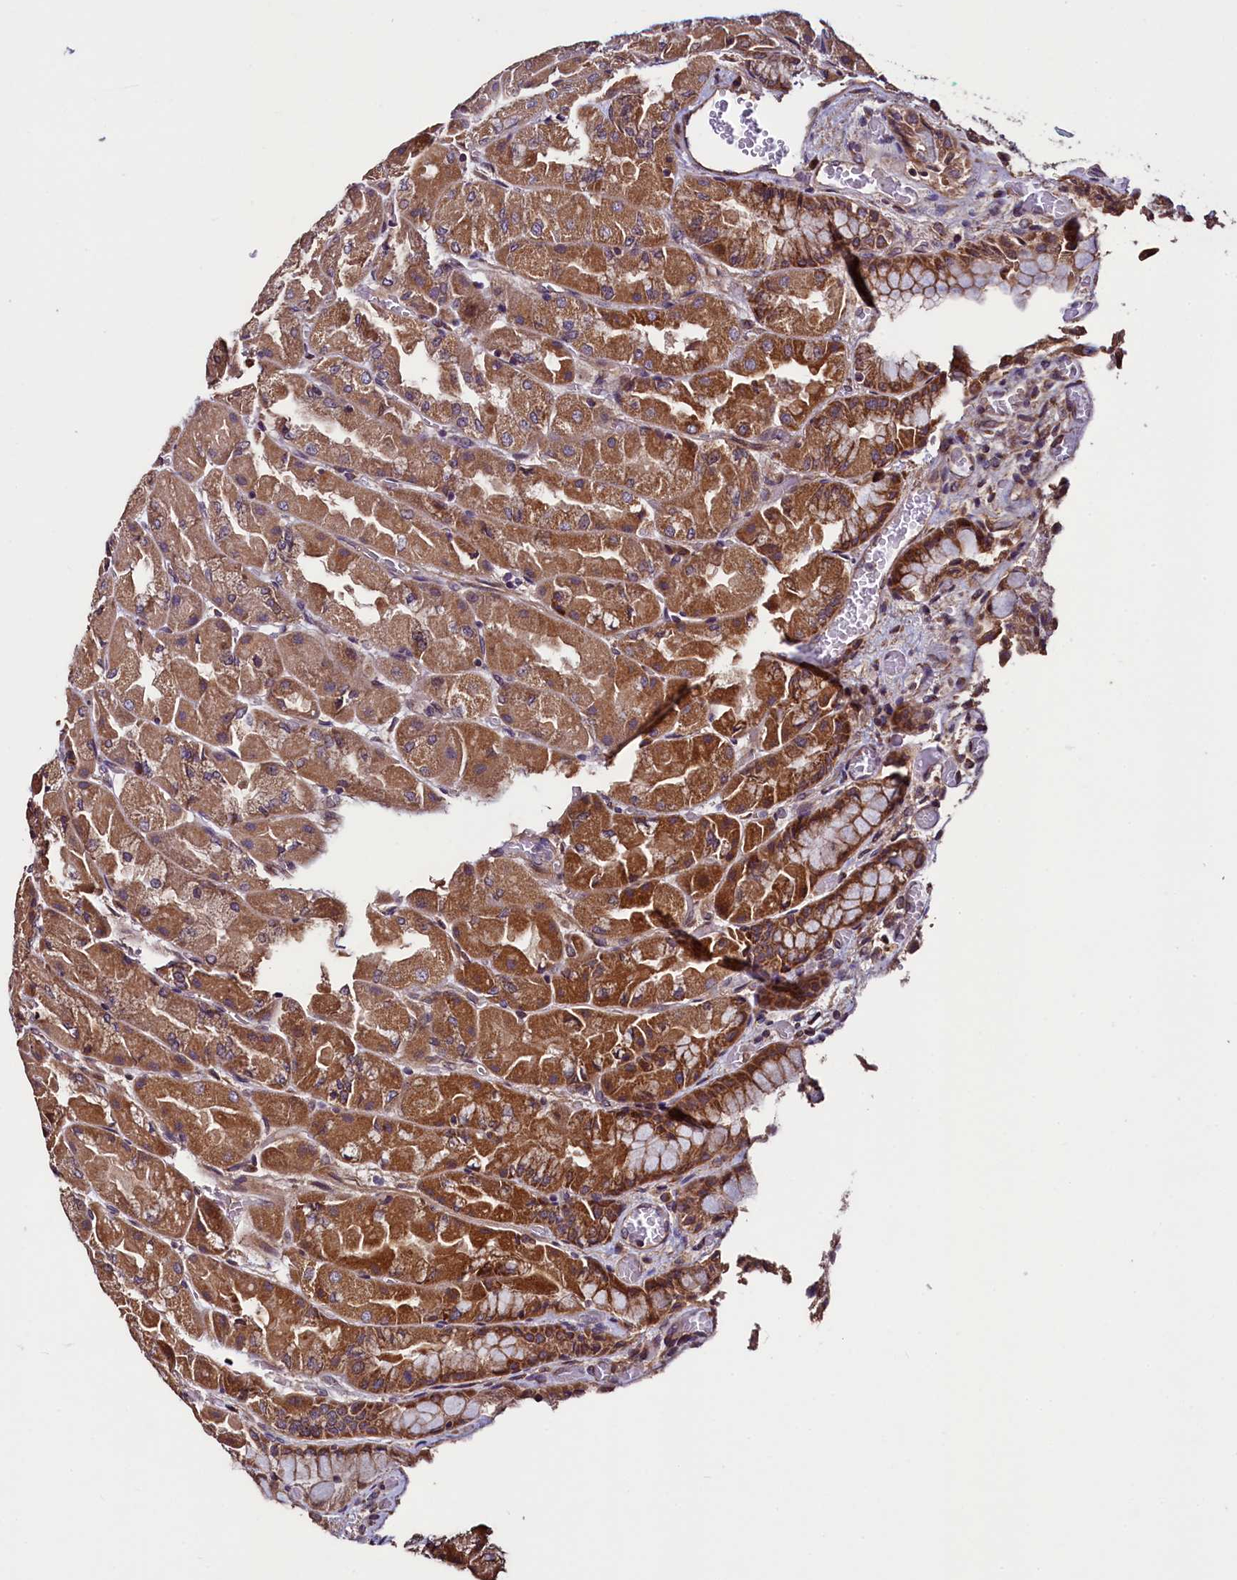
{"staining": {"intensity": "moderate", "quantity": ">75%", "location": "cytoplasmic/membranous"}, "tissue": "stomach", "cell_type": "Glandular cells", "image_type": "normal", "snomed": [{"axis": "morphology", "description": "Normal tissue, NOS"}, {"axis": "topography", "description": "Stomach"}], "caption": "Moderate cytoplasmic/membranous expression for a protein is seen in approximately >75% of glandular cells of benign stomach using IHC.", "gene": "RBFA", "patient": {"sex": "female", "age": 61}}